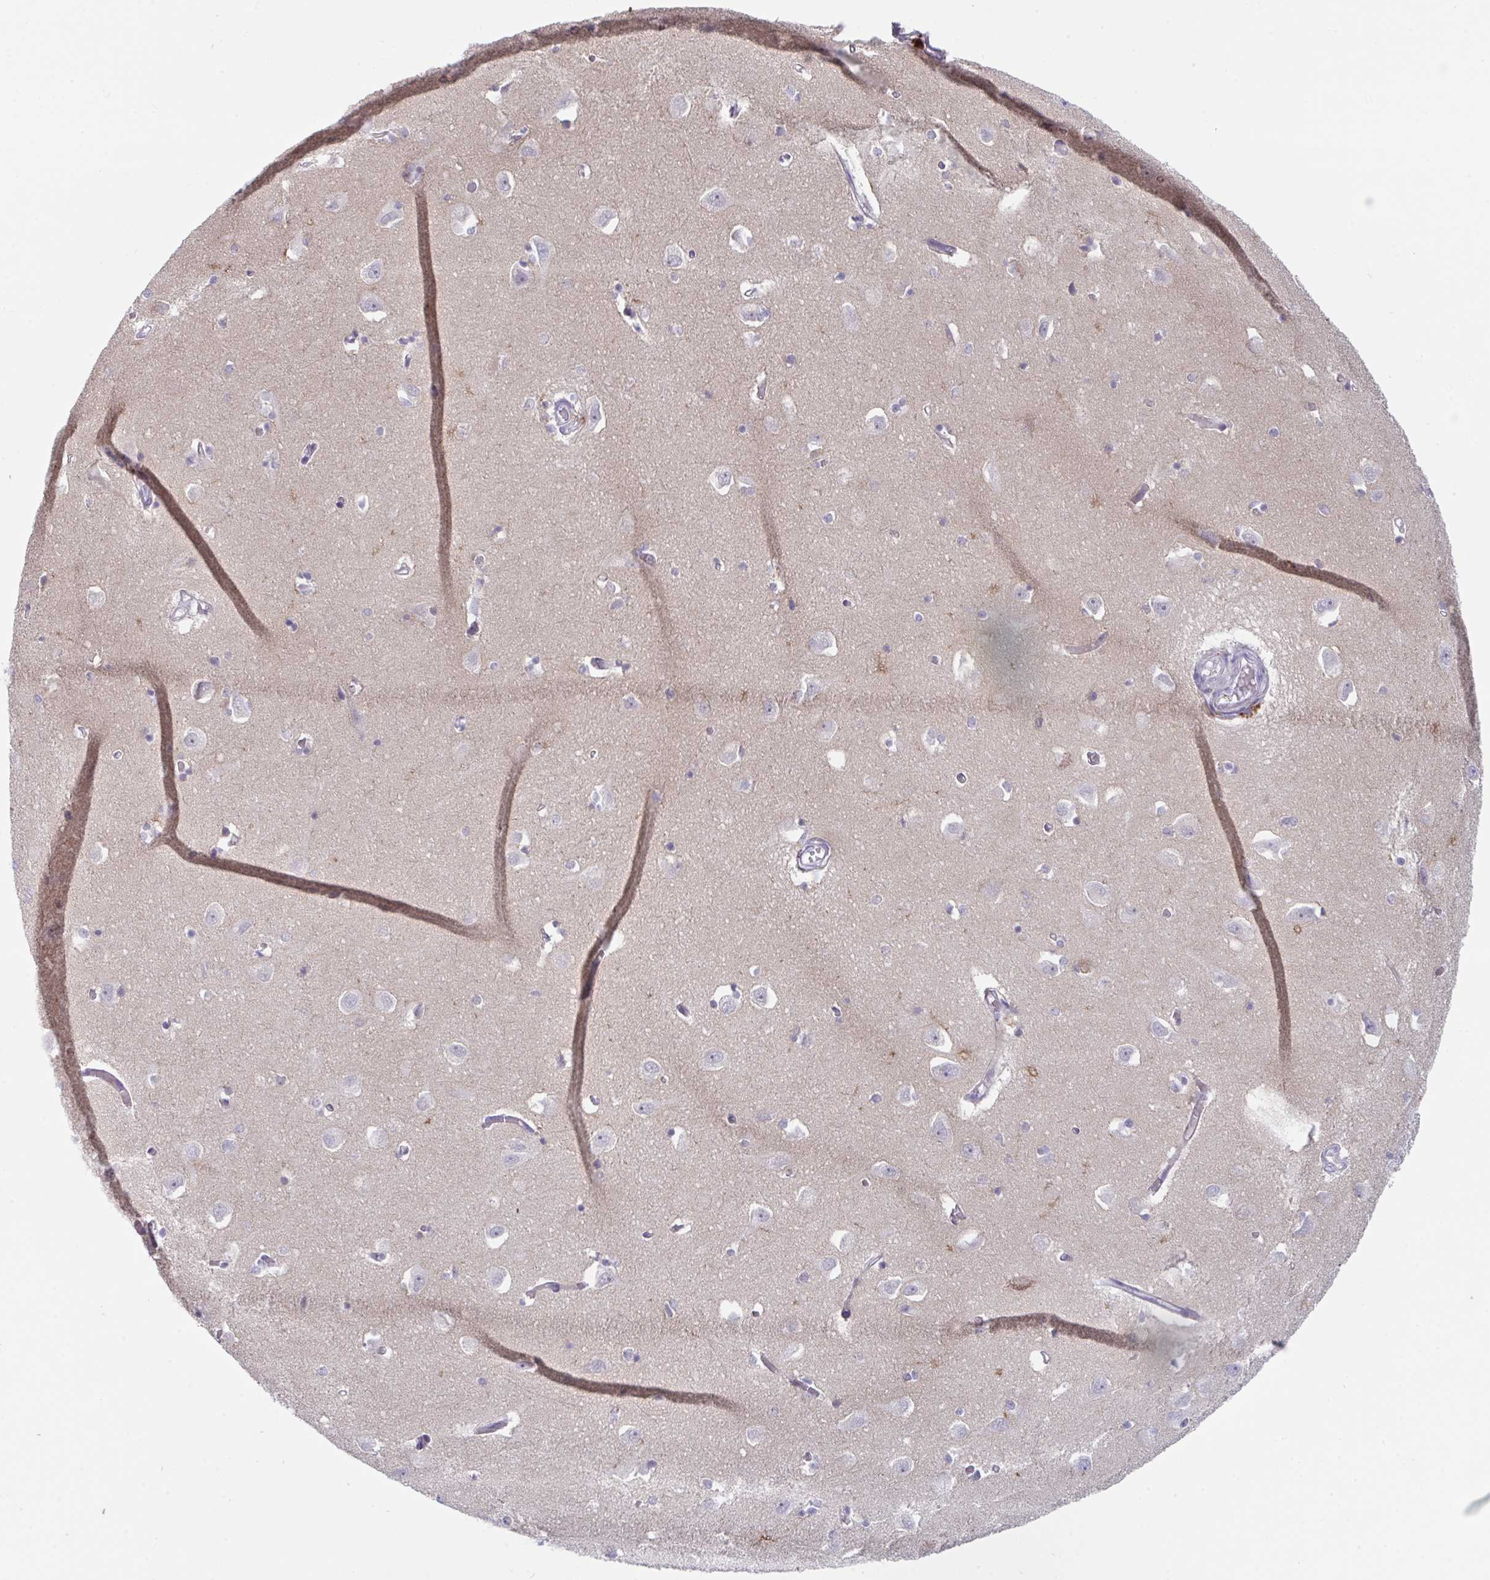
{"staining": {"intensity": "negative", "quantity": "none", "location": "none"}, "tissue": "caudate", "cell_type": "Glial cells", "image_type": "normal", "snomed": [{"axis": "morphology", "description": "Normal tissue, NOS"}, {"axis": "topography", "description": "Lateral ventricle wall"}, {"axis": "topography", "description": "Hippocampus"}], "caption": "Immunohistochemistry (IHC) image of normal caudate stained for a protein (brown), which exhibits no positivity in glial cells. The staining was performed using DAB to visualize the protein expression in brown, while the nuclei were stained in blue with hematoxylin (Magnification: 20x).", "gene": "HGFAC", "patient": {"sex": "female", "age": 63}}